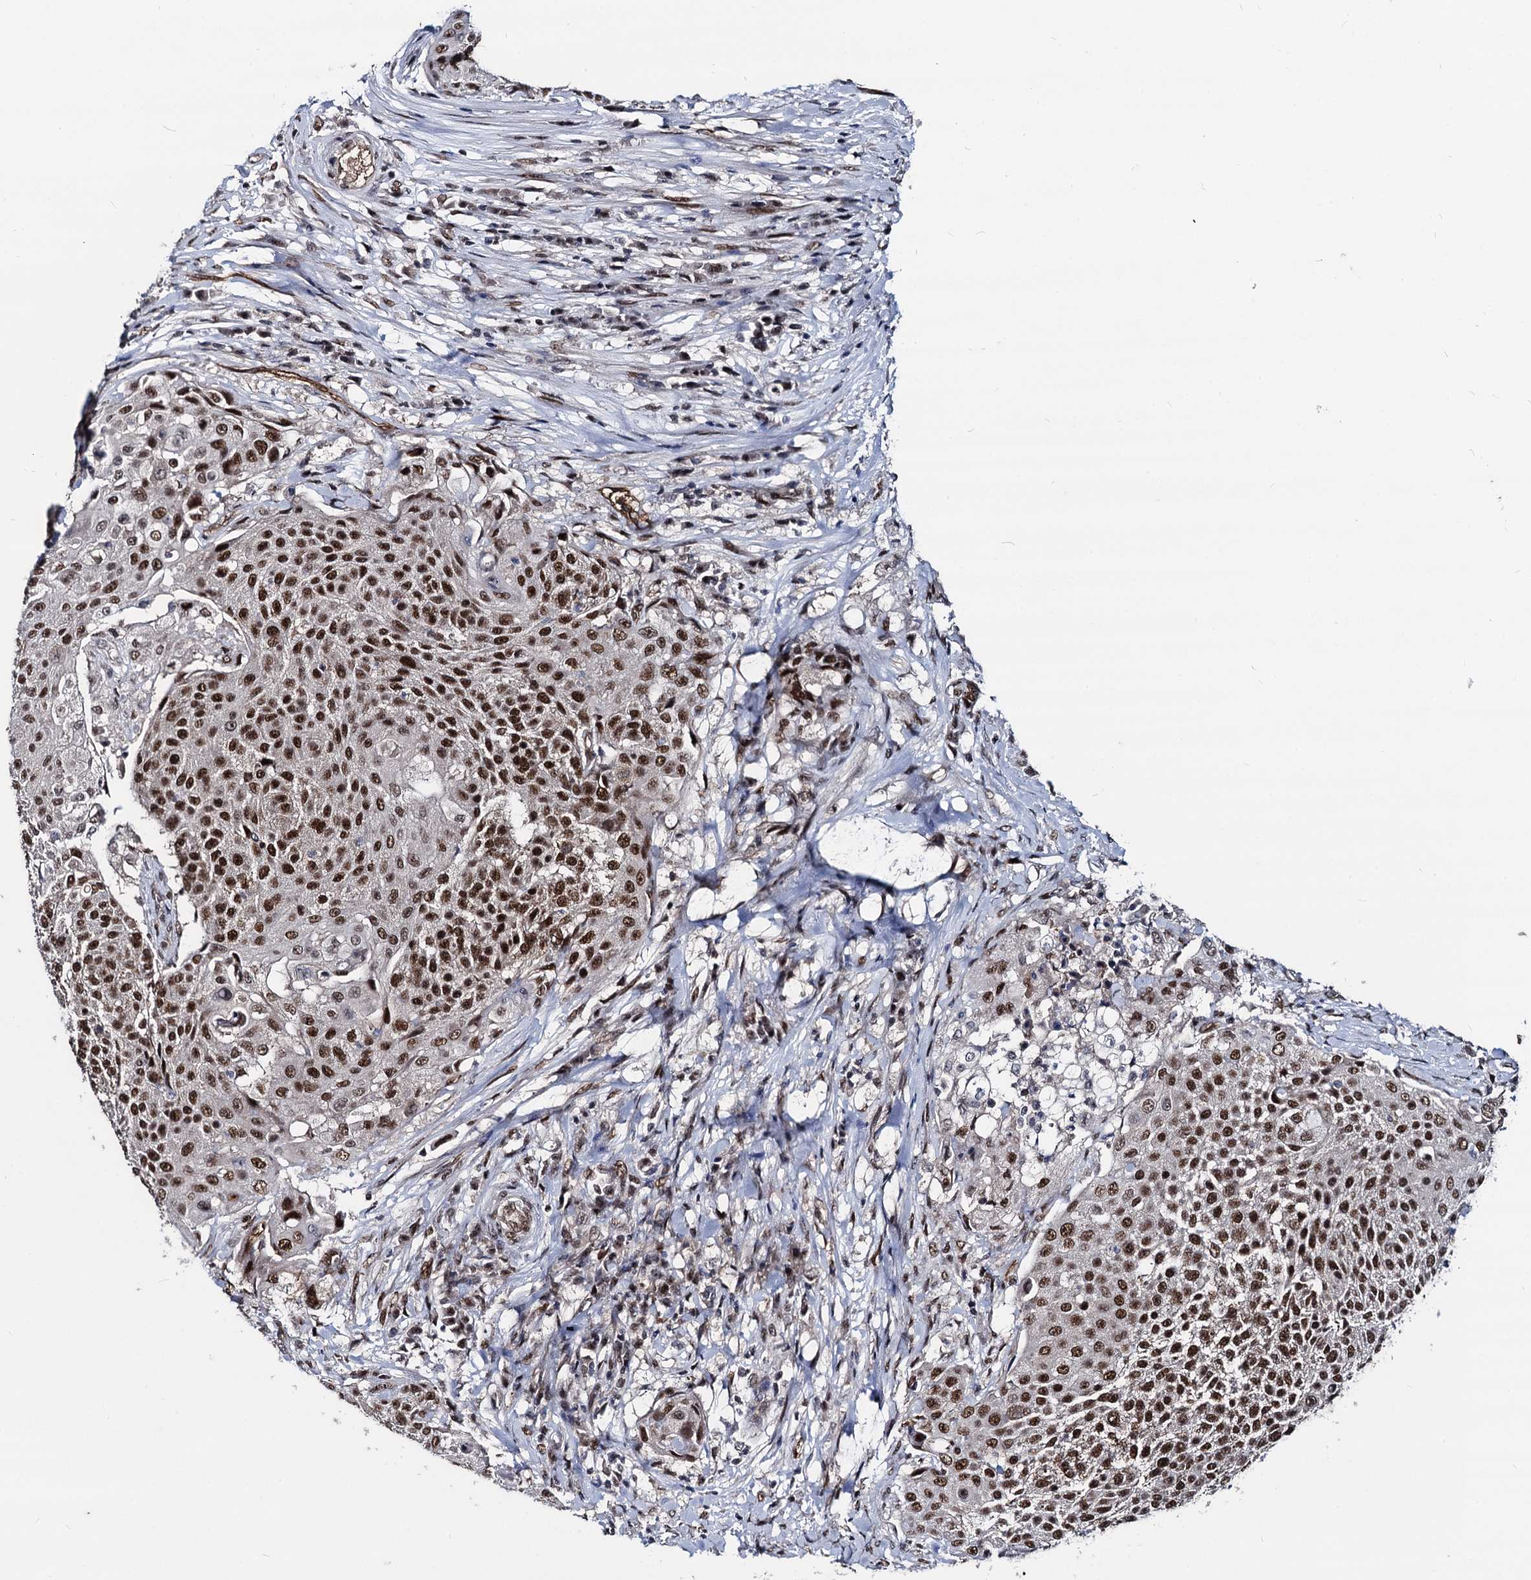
{"staining": {"intensity": "strong", "quantity": ">75%", "location": "nuclear"}, "tissue": "urothelial cancer", "cell_type": "Tumor cells", "image_type": "cancer", "snomed": [{"axis": "morphology", "description": "Urothelial carcinoma, High grade"}, {"axis": "topography", "description": "Urinary bladder"}], "caption": "Urothelial cancer tissue displays strong nuclear staining in approximately >75% of tumor cells Nuclei are stained in blue.", "gene": "GALNT11", "patient": {"sex": "female", "age": 63}}